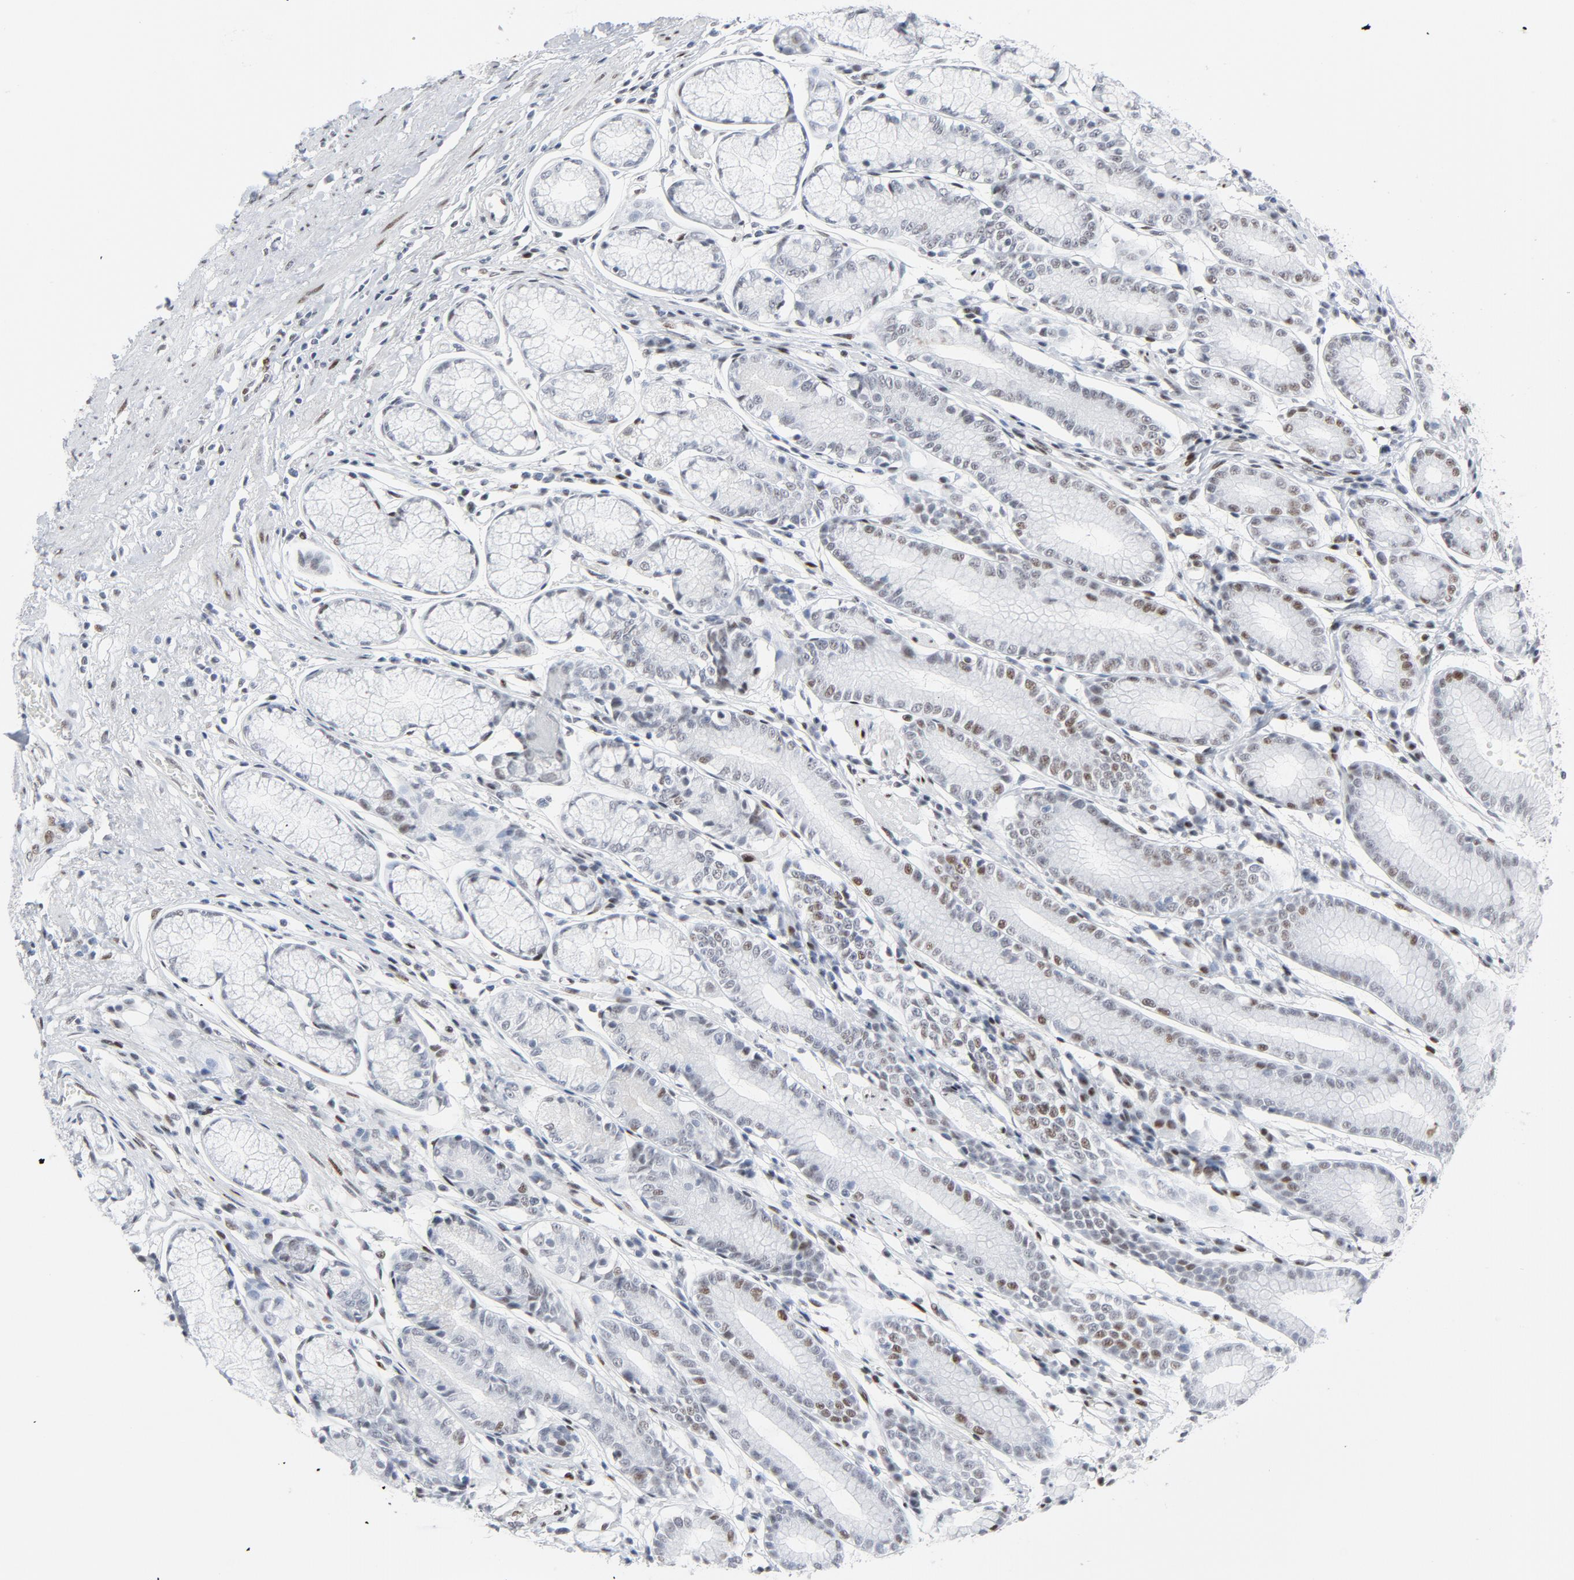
{"staining": {"intensity": "moderate", "quantity": ">75%", "location": "nuclear"}, "tissue": "stomach", "cell_type": "Glandular cells", "image_type": "normal", "snomed": [{"axis": "morphology", "description": "Normal tissue, NOS"}, {"axis": "morphology", "description": "Inflammation, NOS"}, {"axis": "topography", "description": "Stomach, lower"}], "caption": "Moderate nuclear protein expression is present in approximately >75% of glandular cells in stomach.", "gene": "HSF1", "patient": {"sex": "male", "age": 59}}